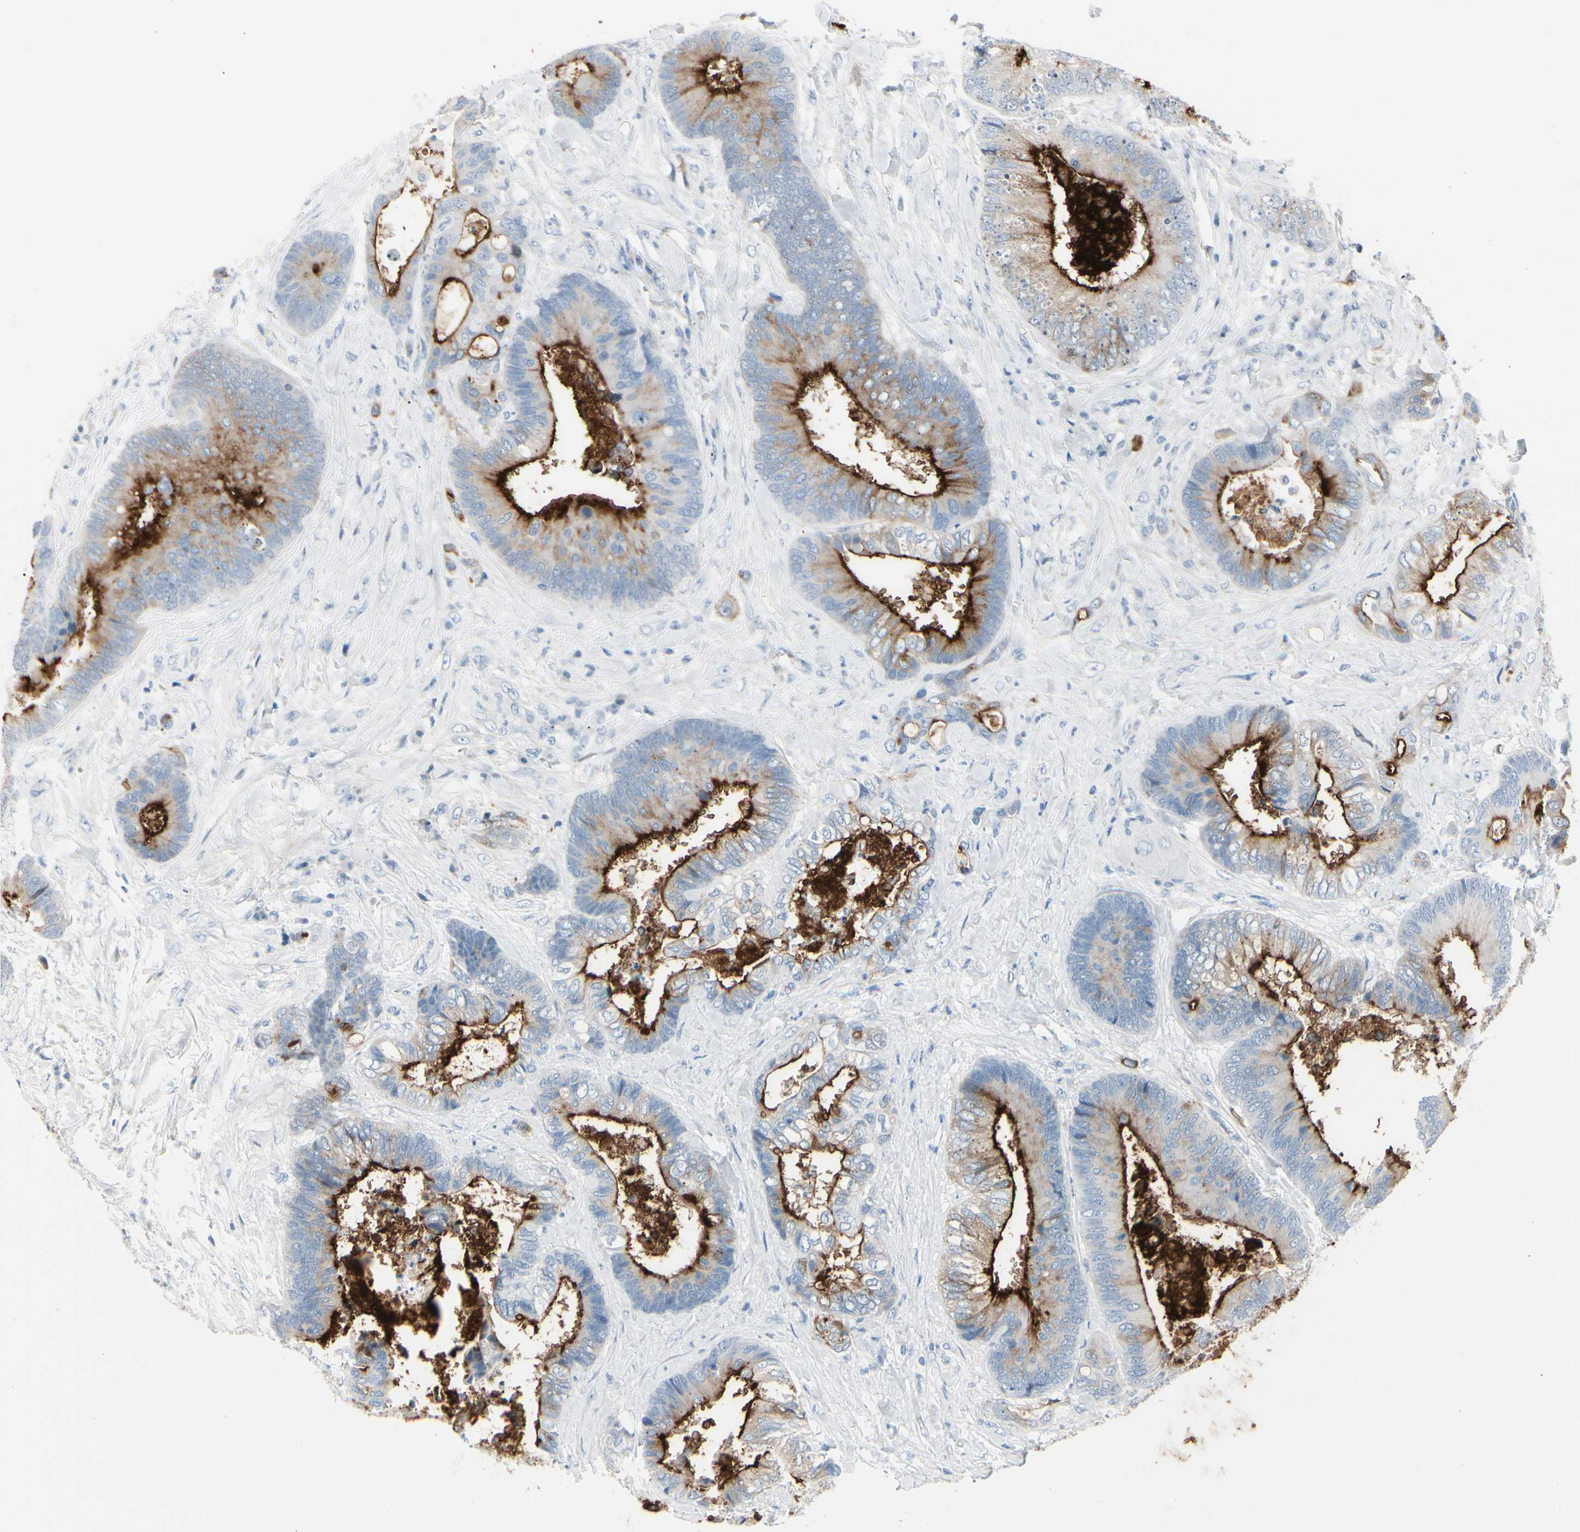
{"staining": {"intensity": "moderate", "quantity": "25%-75%", "location": "cytoplasmic/membranous"}, "tissue": "colorectal cancer", "cell_type": "Tumor cells", "image_type": "cancer", "snomed": [{"axis": "morphology", "description": "Adenocarcinoma, NOS"}, {"axis": "topography", "description": "Rectum"}], "caption": "Moderate cytoplasmic/membranous staining is appreciated in approximately 25%-75% of tumor cells in colorectal adenocarcinoma.", "gene": "CDHR5", "patient": {"sex": "male", "age": 55}}